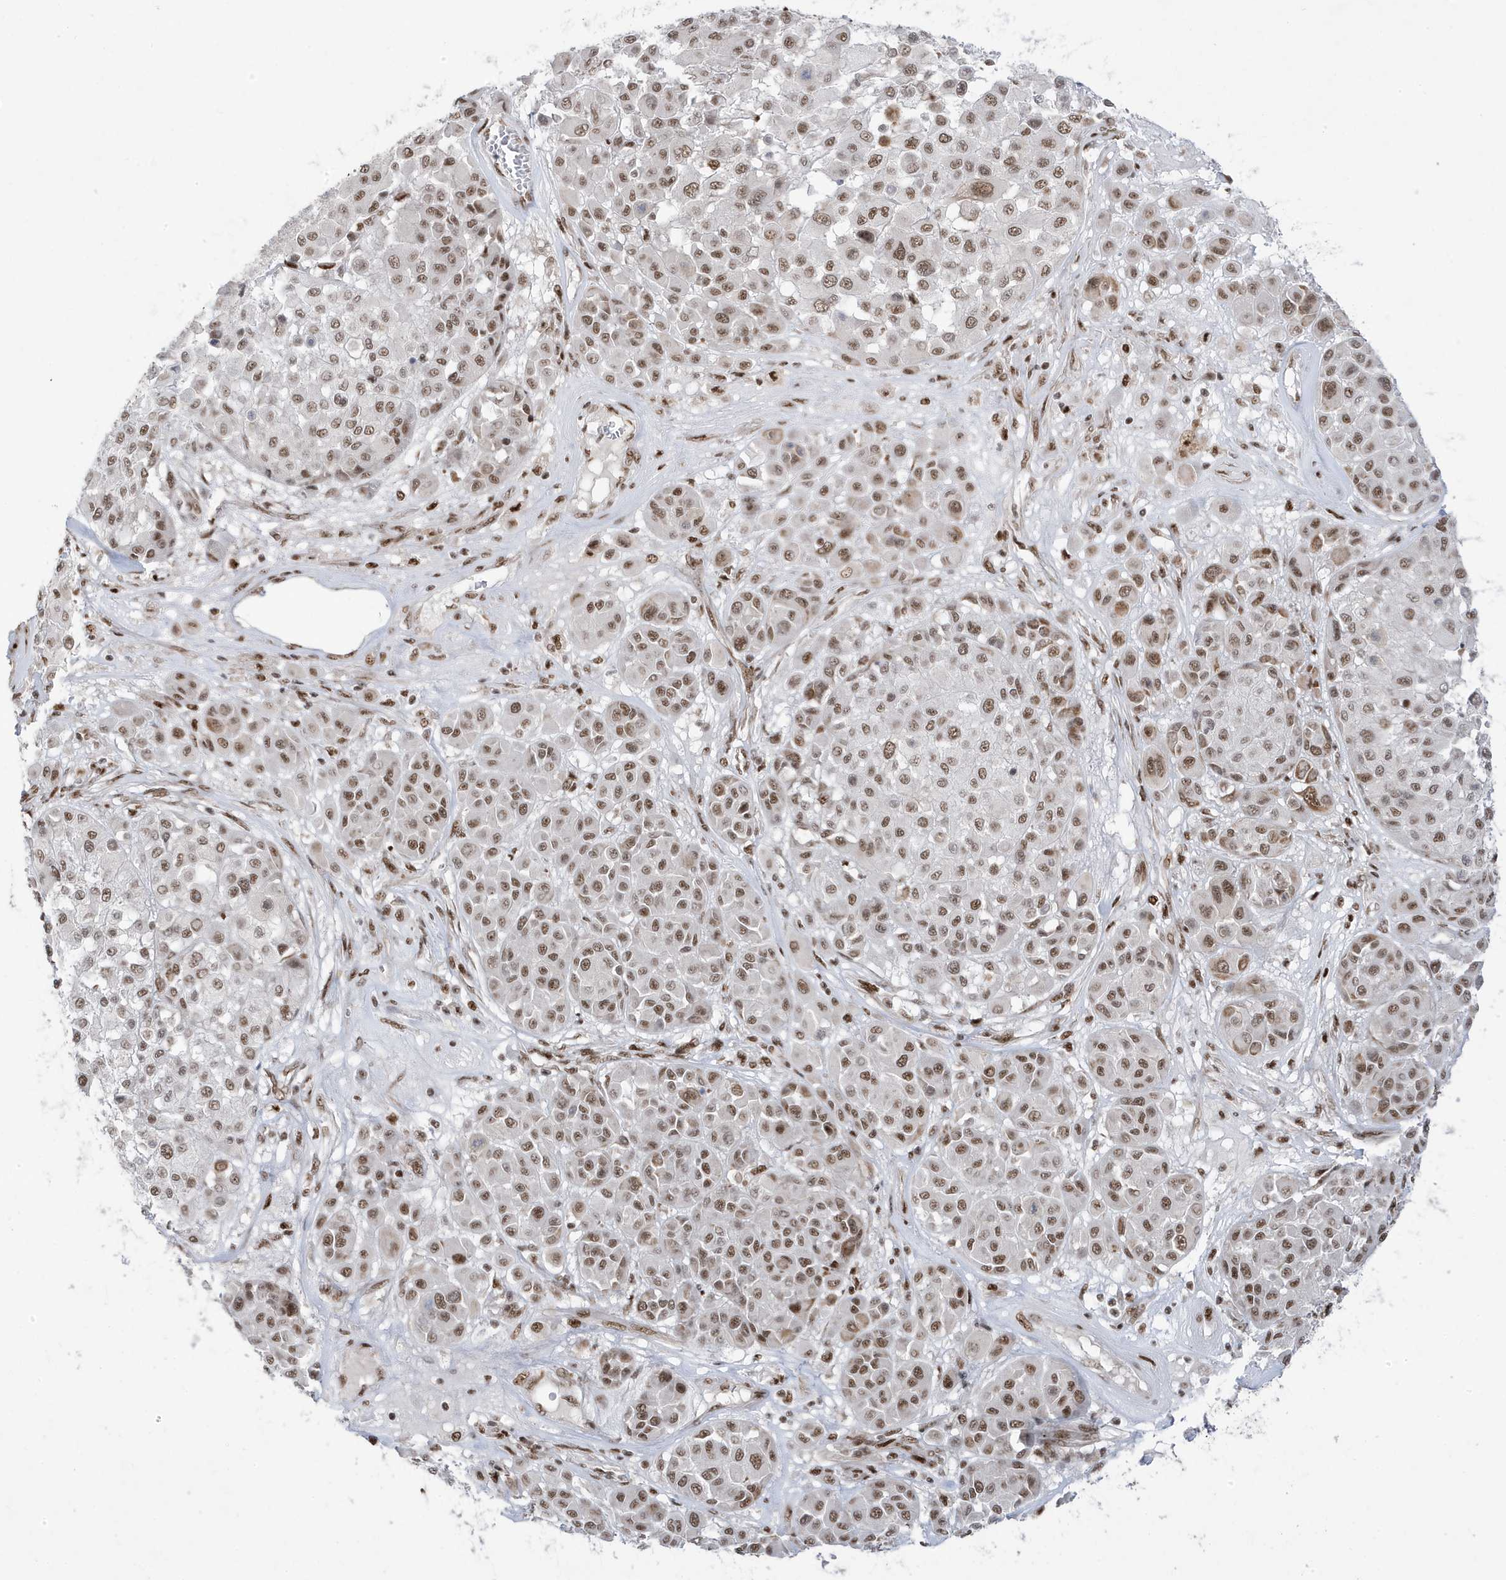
{"staining": {"intensity": "moderate", "quantity": ">75%", "location": "nuclear"}, "tissue": "melanoma", "cell_type": "Tumor cells", "image_type": "cancer", "snomed": [{"axis": "morphology", "description": "Malignant melanoma, Metastatic site"}, {"axis": "topography", "description": "Soft tissue"}], "caption": "This image exhibits immunohistochemistry (IHC) staining of malignant melanoma (metastatic site), with medium moderate nuclear staining in about >75% of tumor cells.", "gene": "MTREX", "patient": {"sex": "male", "age": 41}}